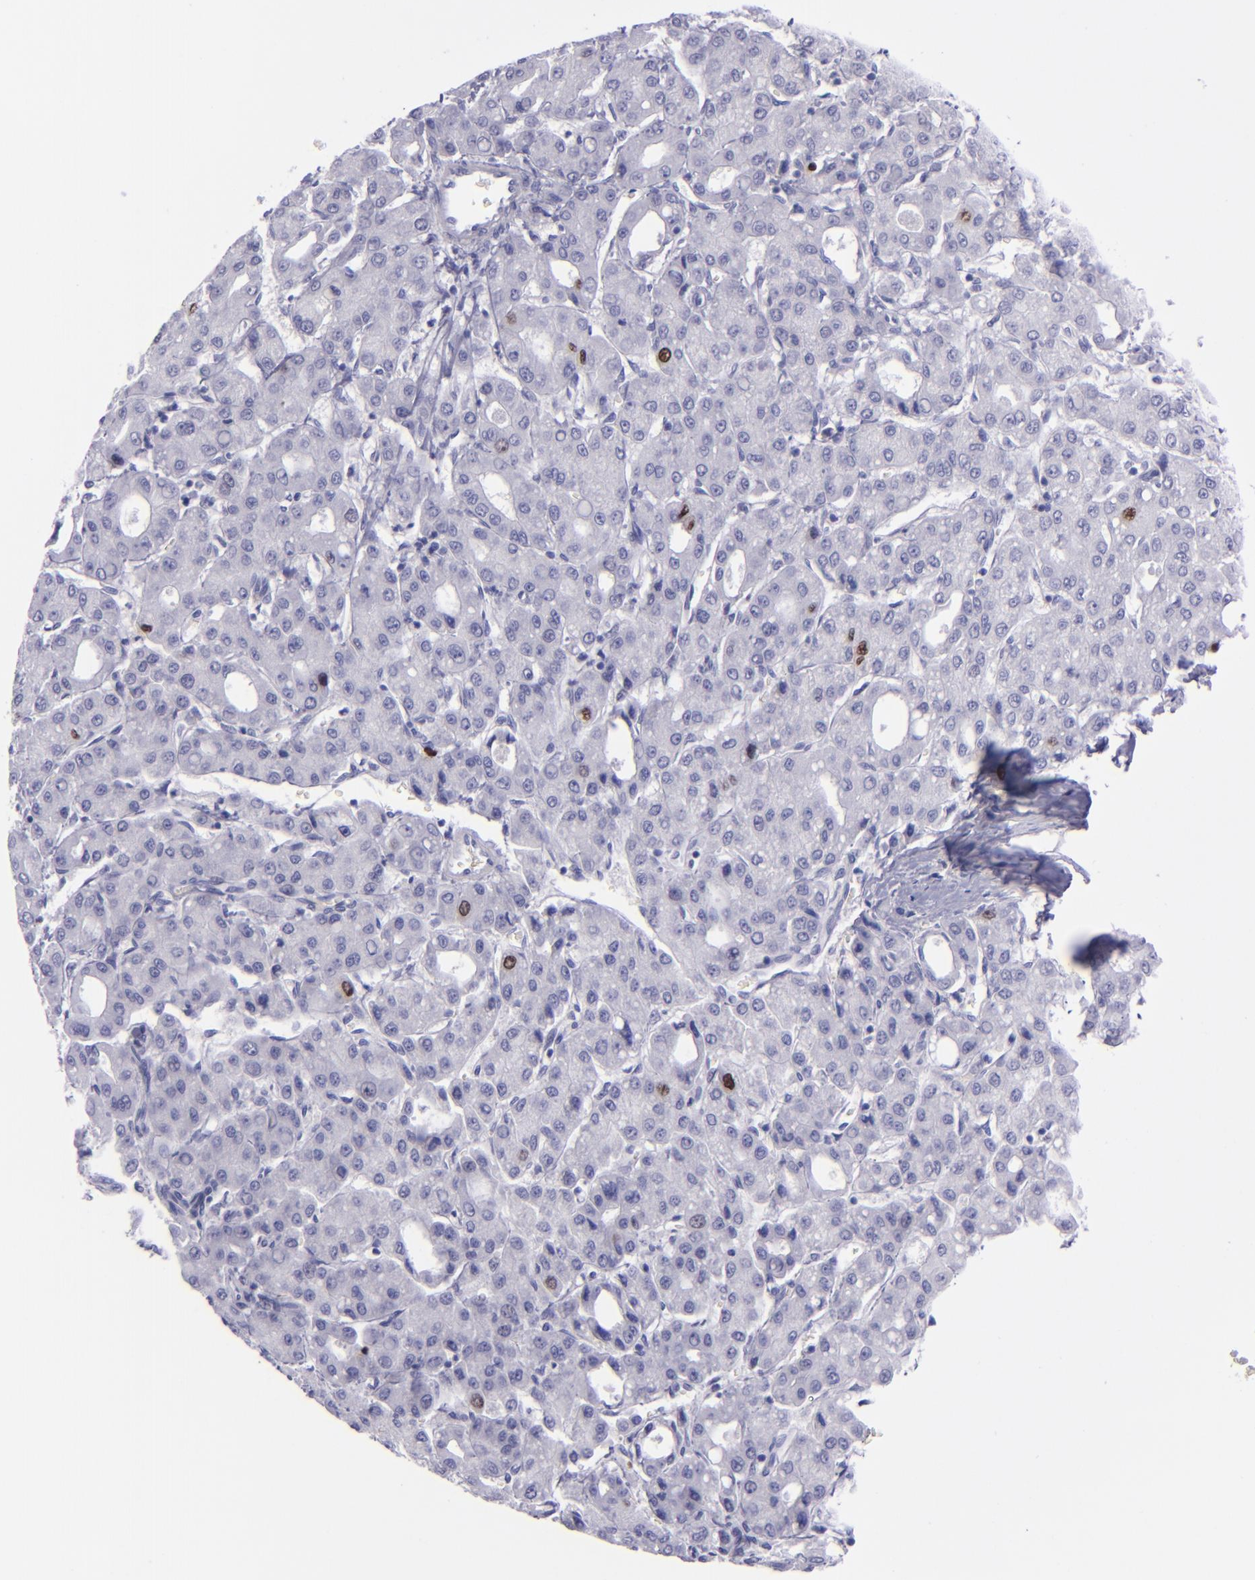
{"staining": {"intensity": "strong", "quantity": "<25%", "location": "nuclear"}, "tissue": "liver cancer", "cell_type": "Tumor cells", "image_type": "cancer", "snomed": [{"axis": "morphology", "description": "Carcinoma, Hepatocellular, NOS"}, {"axis": "topography", "description": "Liver"}], "caption": "An image of liver cancer (hepatocellular carcinoma) stained for a protein shows strong nuclear brown staining in tumor cells.", "gene": "TOP2A", "patient": {"sex": "male", "age": 69}}